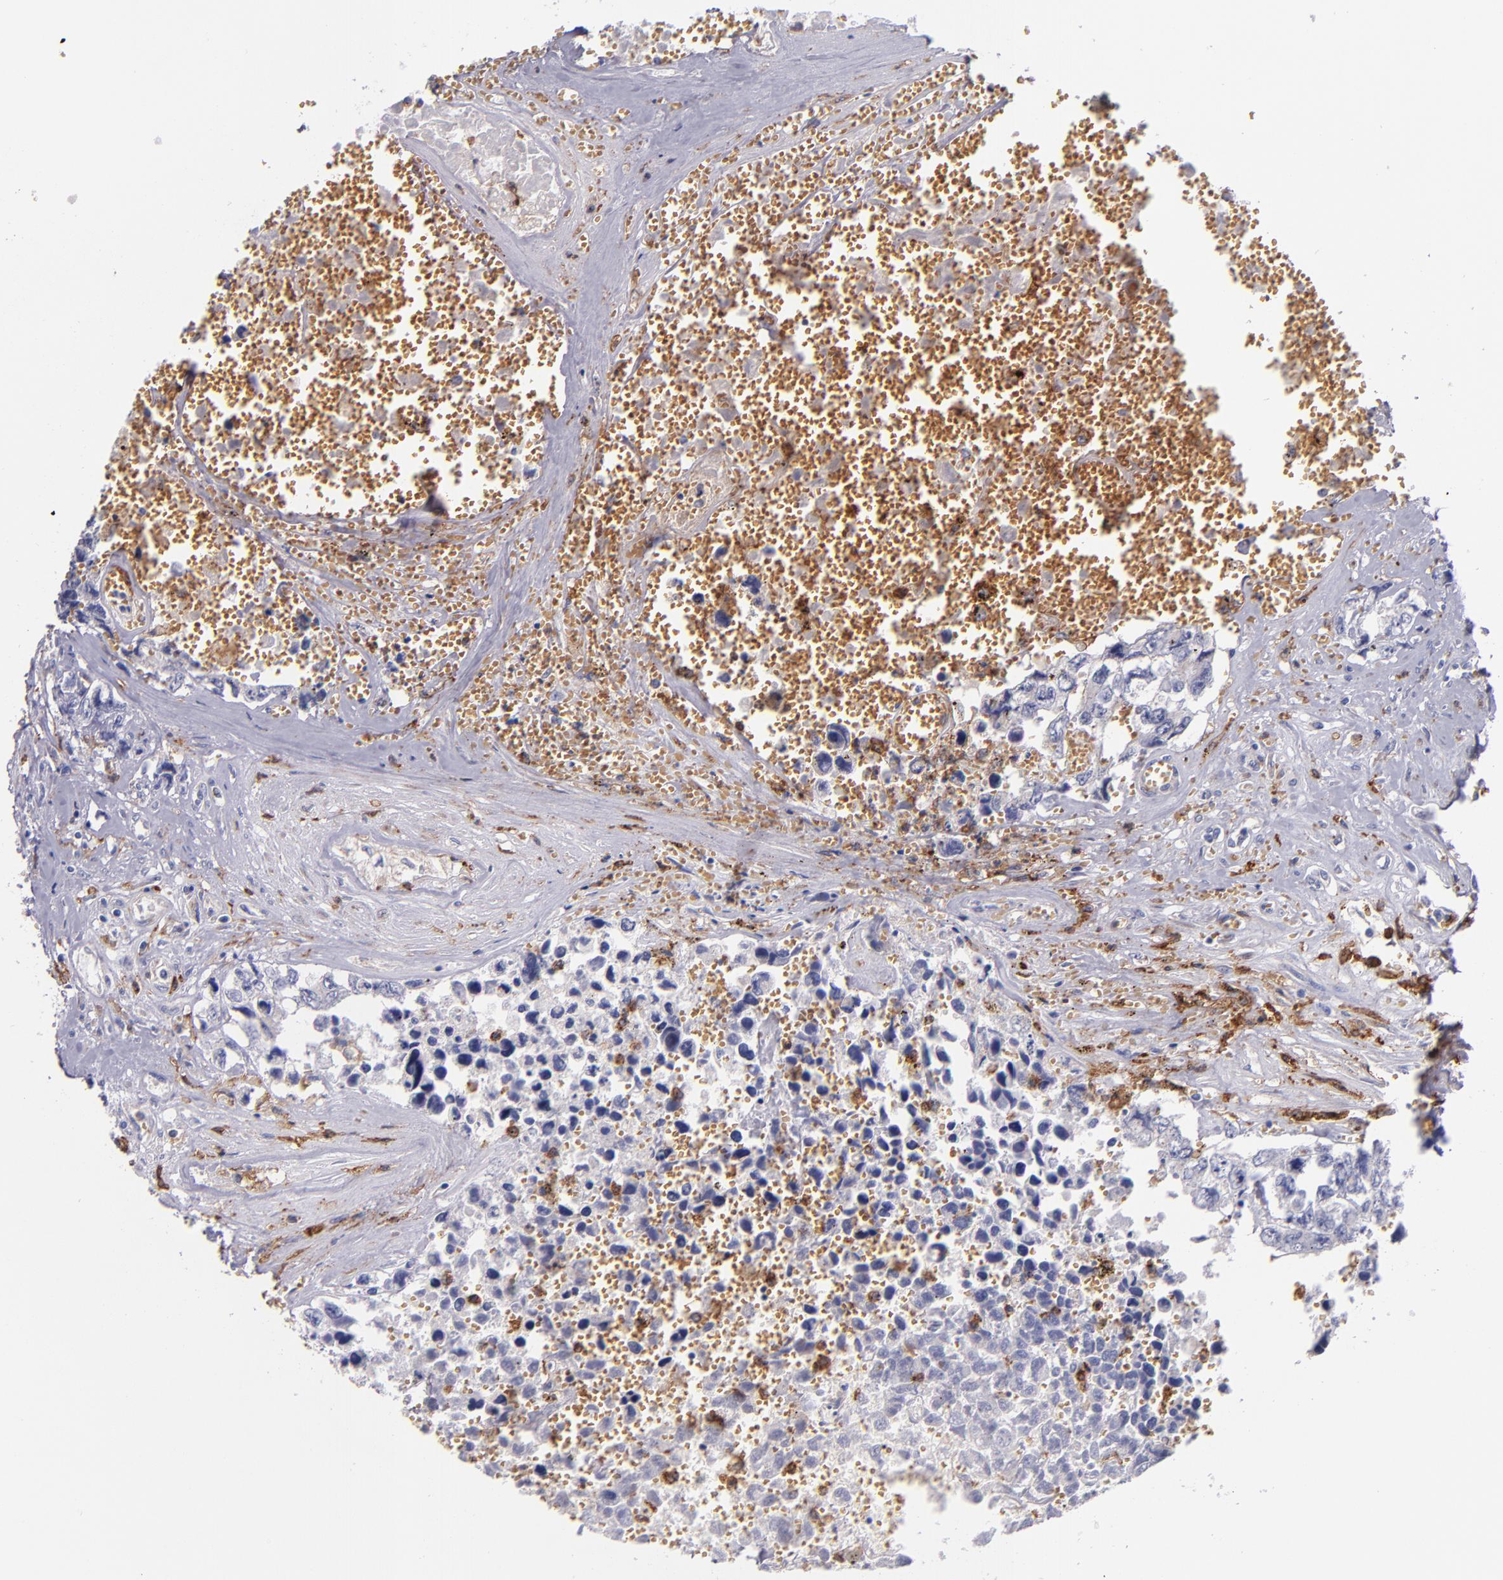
{"staining": {"intensity": "negative", "quantity": "none", "location": "none"}, "tissue": "testis cancer", "cell_type": "Tumor cells", "image_type": "cancer", "snomed": [{"axis": "morphology", "description": "Carcinoma, Embryonal, NOS"}, {"axis": "topography", "description": "Testis"}], "caption": "IHC micrograph of neoplastic tissue: embryonal carcinoma (testis) stained with DAB reveals no significant protein expression in tumor cells.", "gene": "C5AR1", "patient": {"sex": "male", "age": 31}}